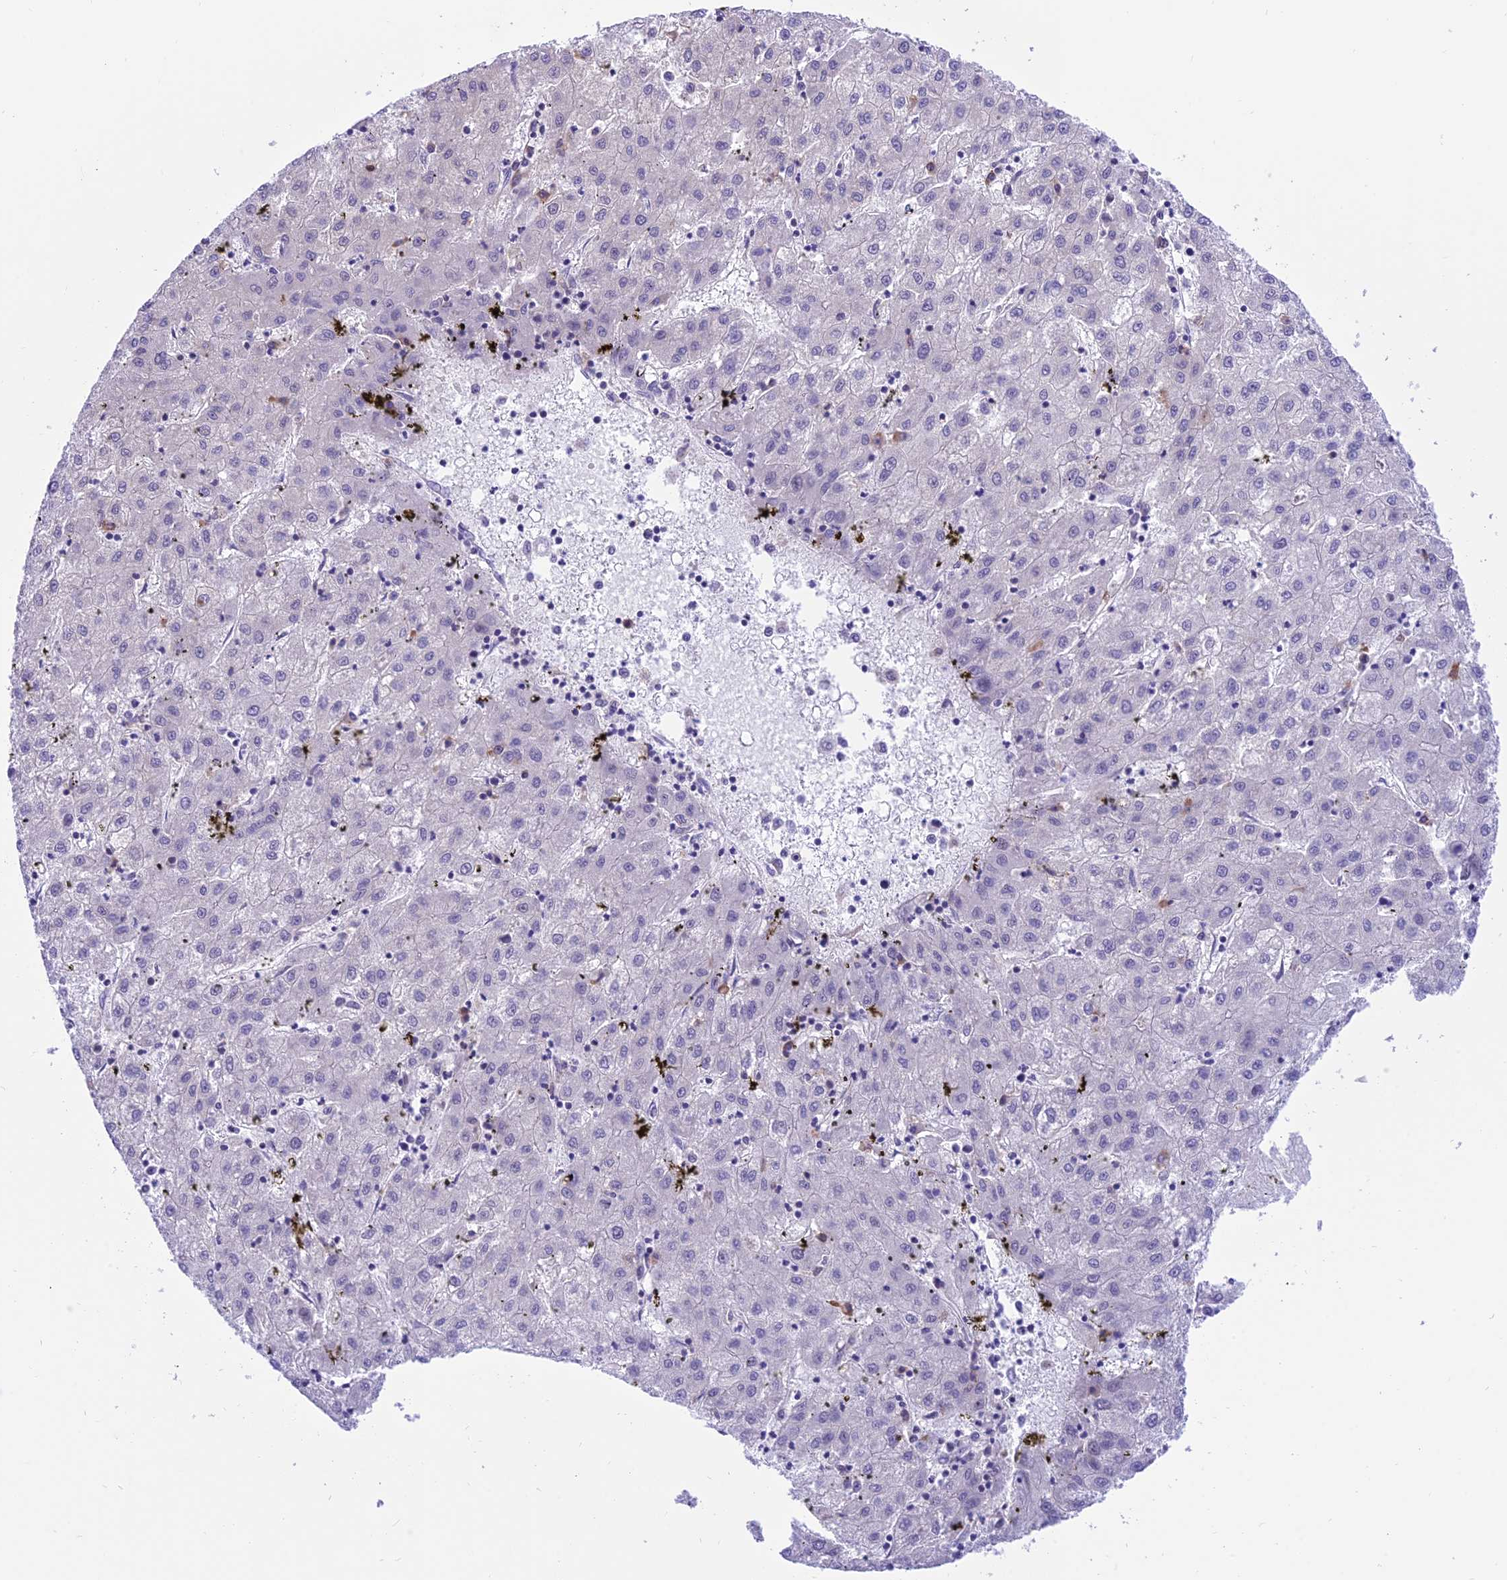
{"staining": {"intensity": "negative", "quantity": "none", "location": "none"}, "tissue": "liver cancer", "cell_type": "Tumor cells", "image_type": "cancer", "snomed": [{"axis": "morphology", "description": "Carcinoma, Hepatocellular, NOS"}, {"axis": "topography", "description": "Liver"}], "caption": "IHC of liver cancer displays no positivity in tumor cells.", "gene": "RNF126", "patient": {"sex": "male", "age": 72}}